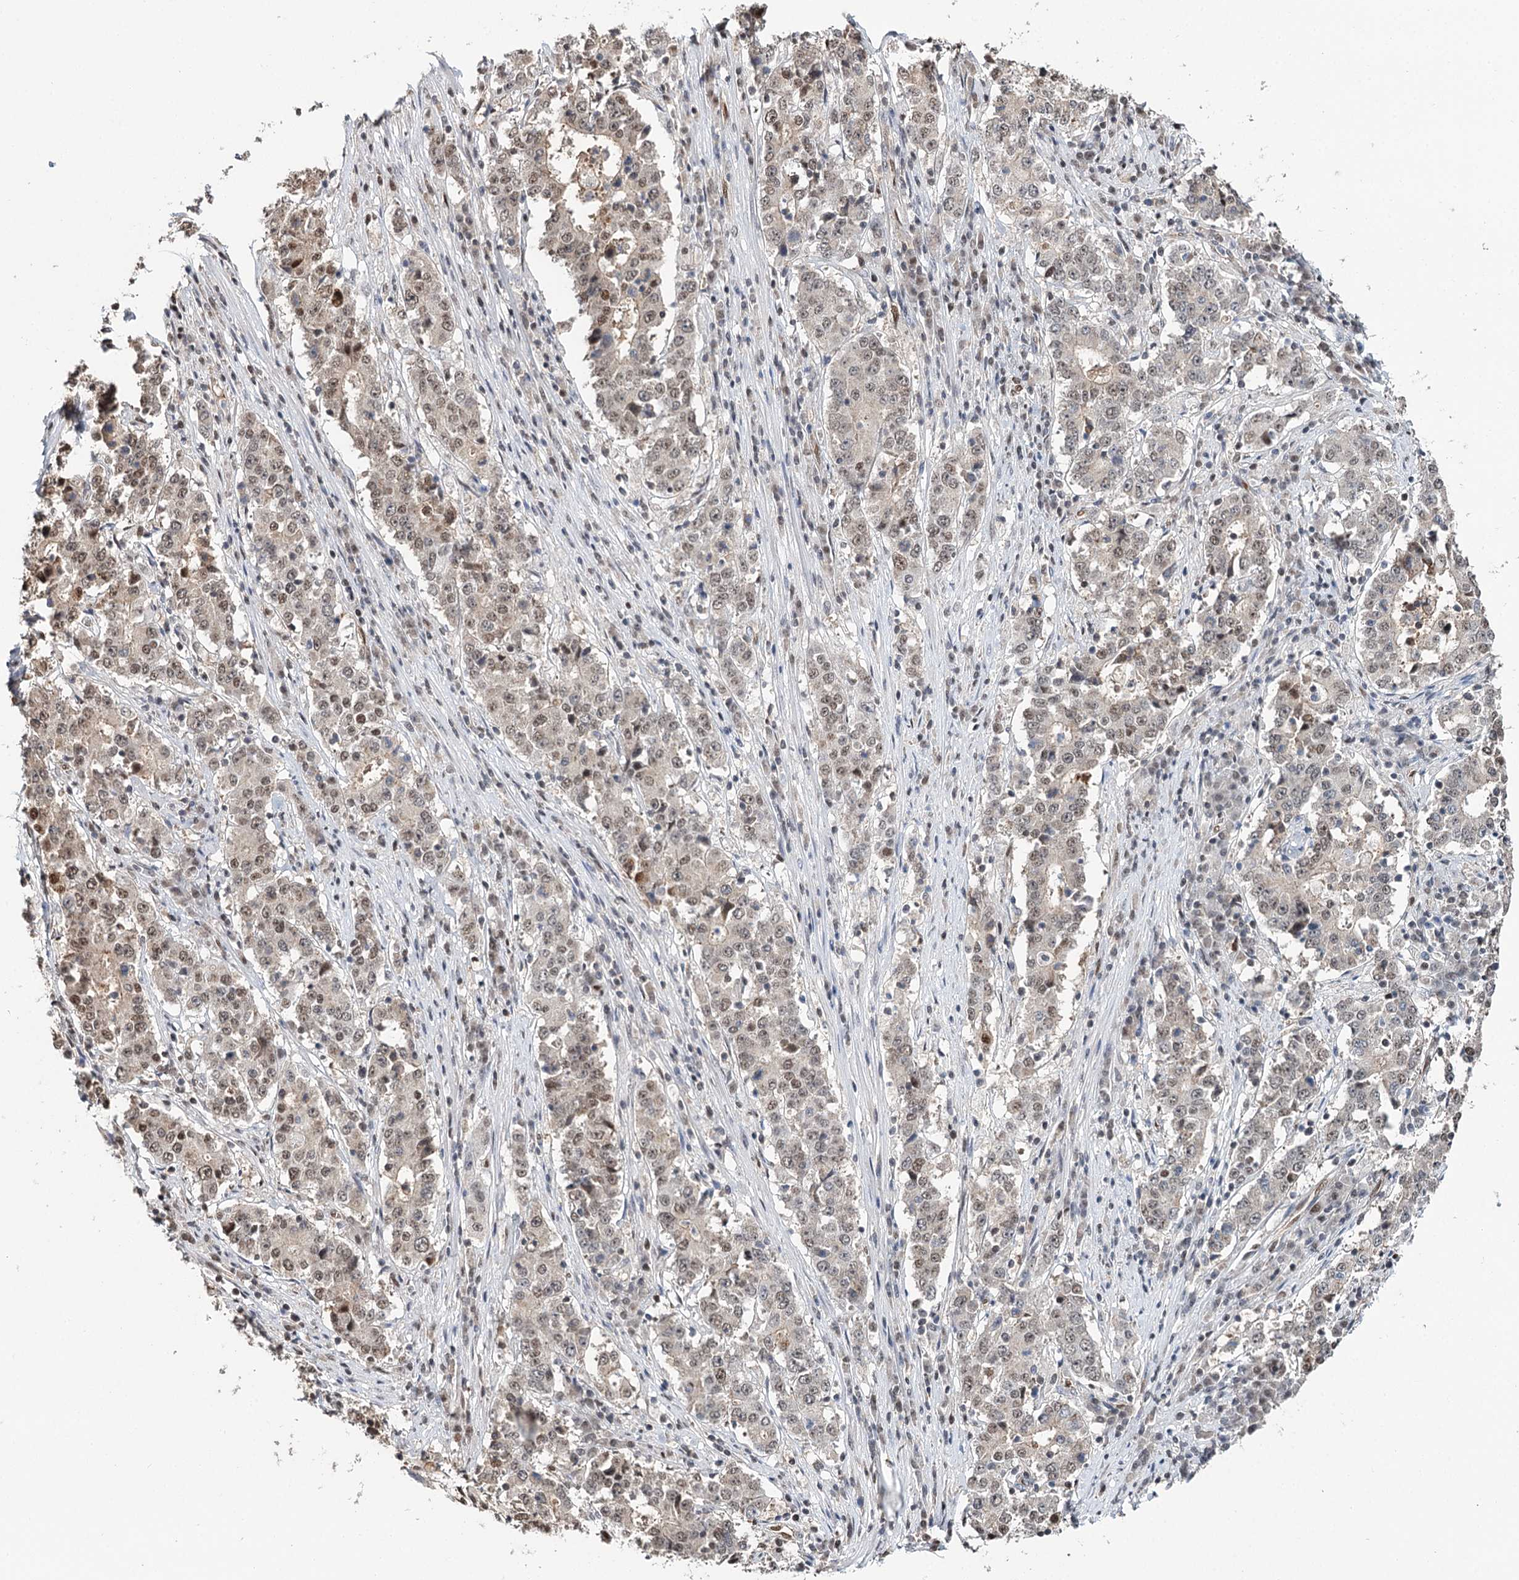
{"staining": {"intensity": "weak", "quantity": "25%-75%", "location": "nuclear"}, "tissue": "stomach cancer", "cell_type": "Tumor cells", "image_type": "cancer", "snomed": [{"axis": "morphology", "description": "Adenocarcinoma, NOS"}, {"axis": "topography", "description": "Stomach"}], "caption": "Stomach adenocarcinoma stained for a protein displays weak nuclear positivity in tumor cells.", "gene": "RPS27A", "patient": {"sex": "male", "age": 59}}